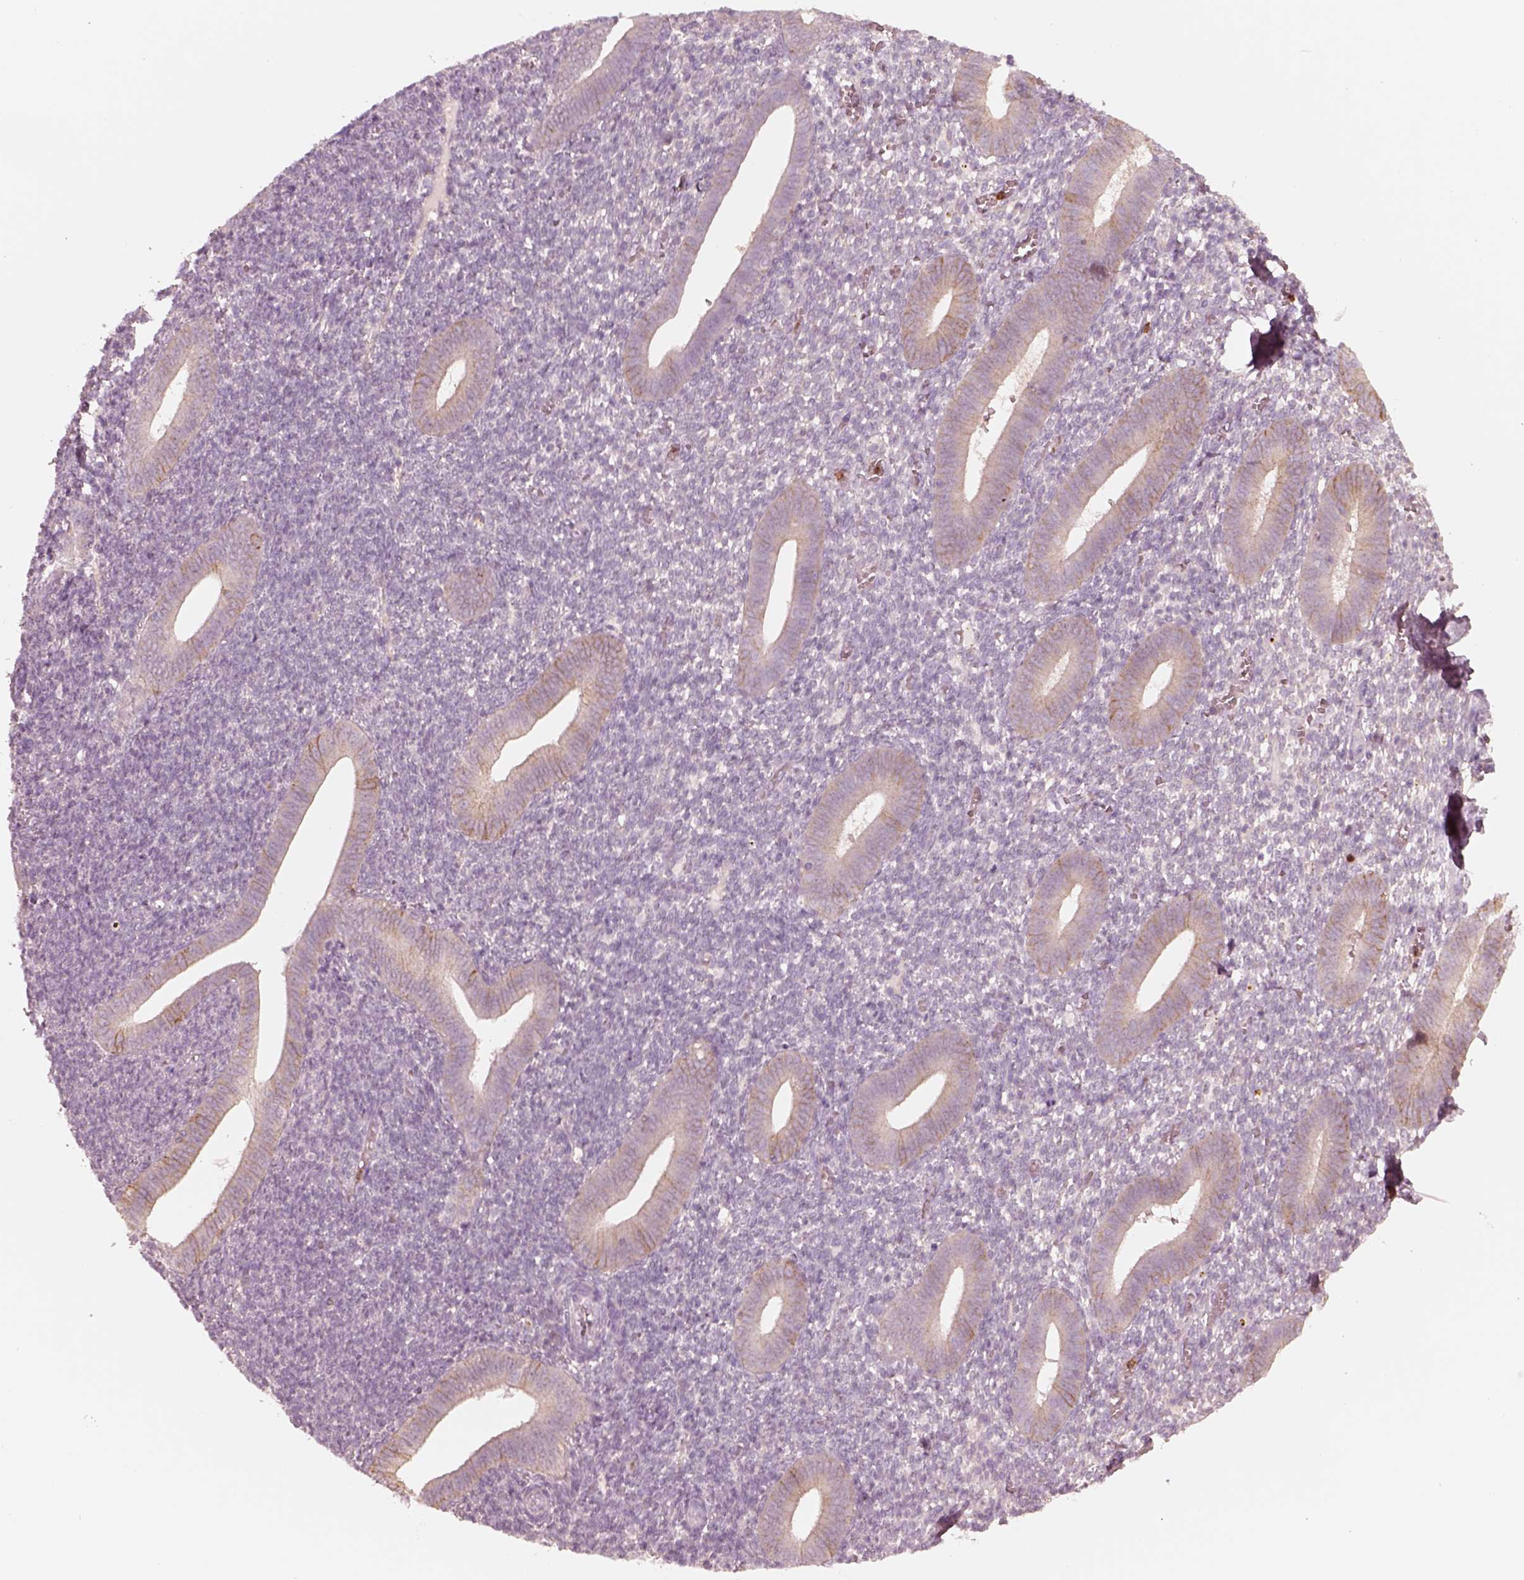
{"staining": {"intensity": "negative", "quantity": "none", "location": "none"}, "tissue": "endometrium", "cell_type": "Cells in endometrial stroma", "image_type": "normal", "snomed": [{"axis": "morphology", "description": "Normal tissue, NOS"}, {"axis": "topography", "description": "Endometrium"}], "caption": "The micrograph shows no significant staining in cells in endometrial stroma of endometrium.", "gene": "GPRIN1", "patient": {"sex": "female", "age": 25}}